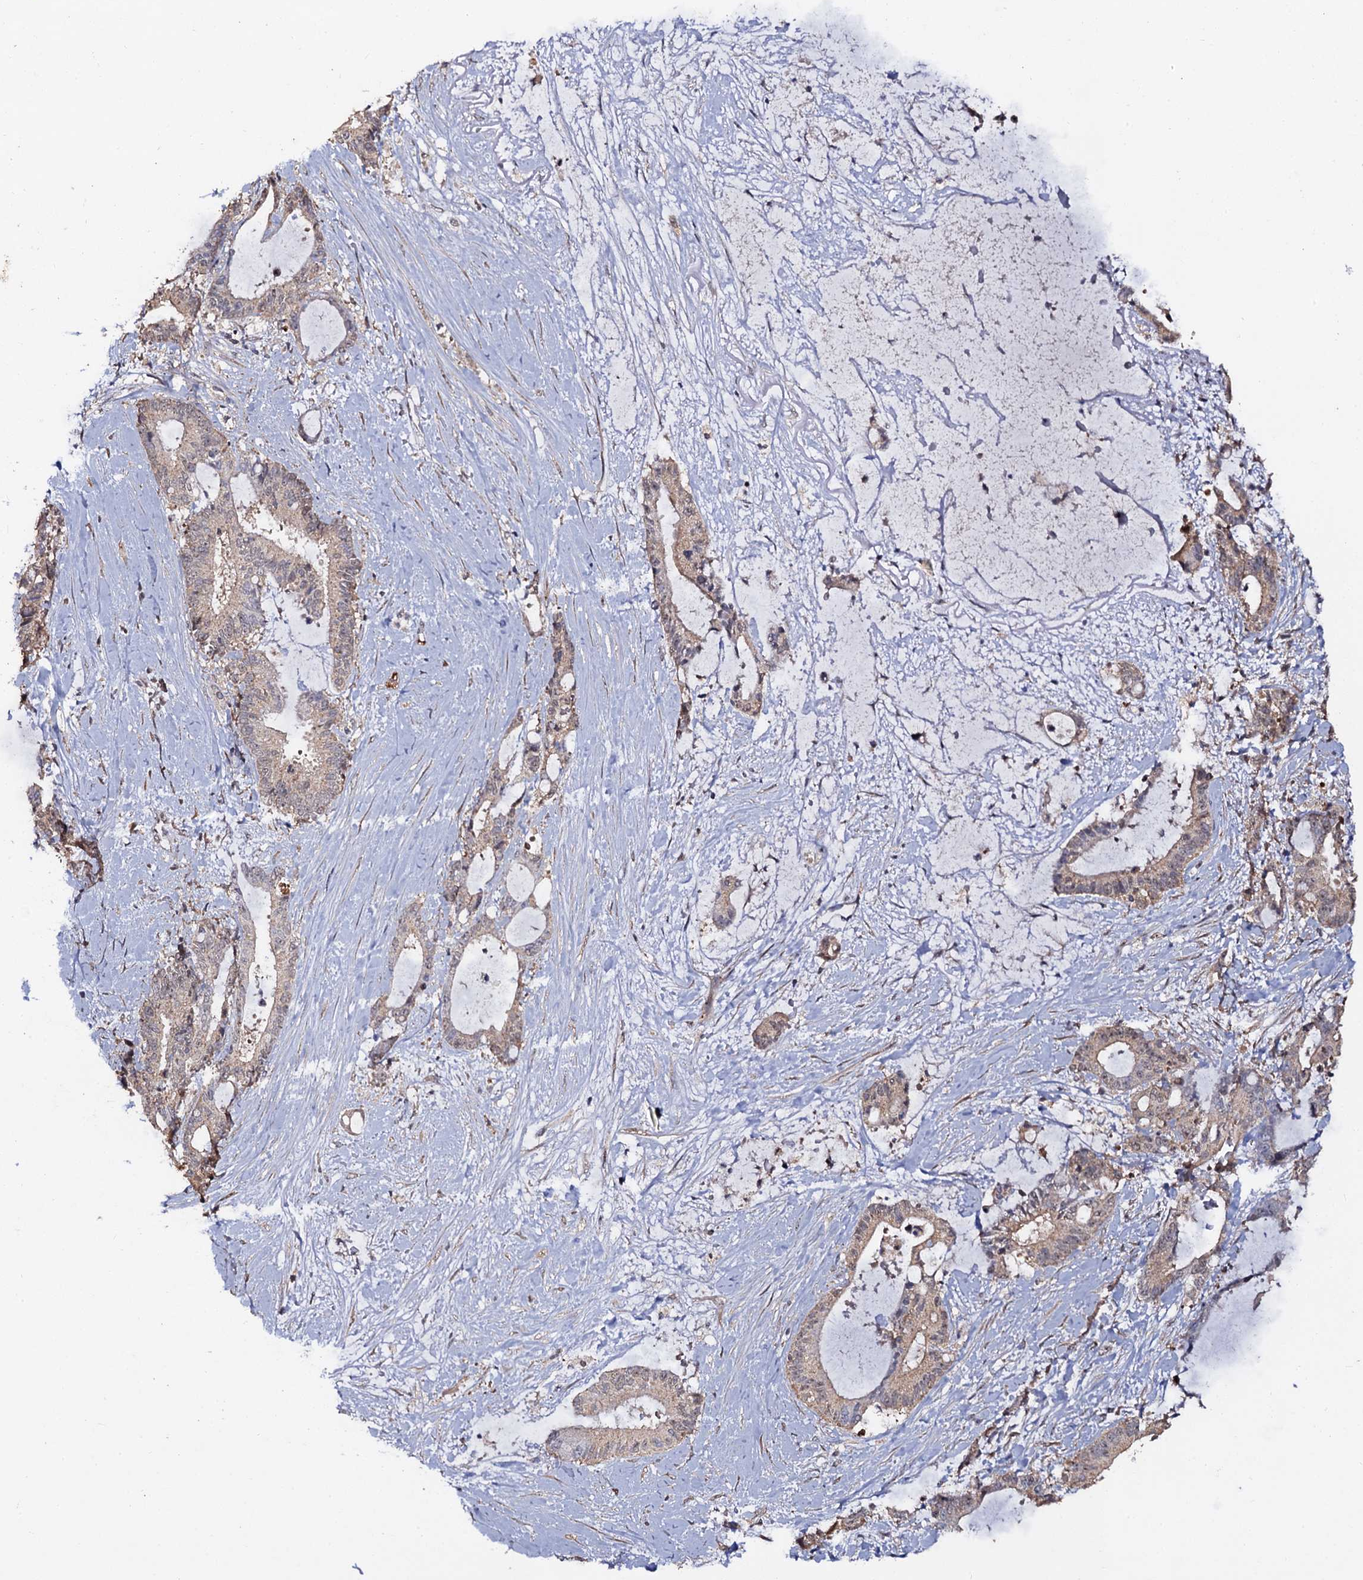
{"staining": {"intensity": "weak", "quantity": "25%-75%", "location": "cytoplasmic/membranous,nuclear"}, "tissue": "liver cancer", "cell_type": "Tumor cells", "image_type": "cancer", "snomed": [{"axis": "morphology", "description": "Normal tissue, NOS"}, {"axis": "morphology", "description": "Cholangiocarcinoma"}, {"axis": "topography", "description": "Liver"}, {"axis": "topography", "description": "Peripheral nerve tissue"}], "caption": "IHC photomicrograph of human liver cancer (cholangiocarcinoma) stained for a protein (brown), which exhibits low levels of weak cytoplasmic/membranous and nuclear expression in approximately 25%-75% of tumor cells.", "gene": "LRRC63", "patient": {"sex": "female", "age": 73}}